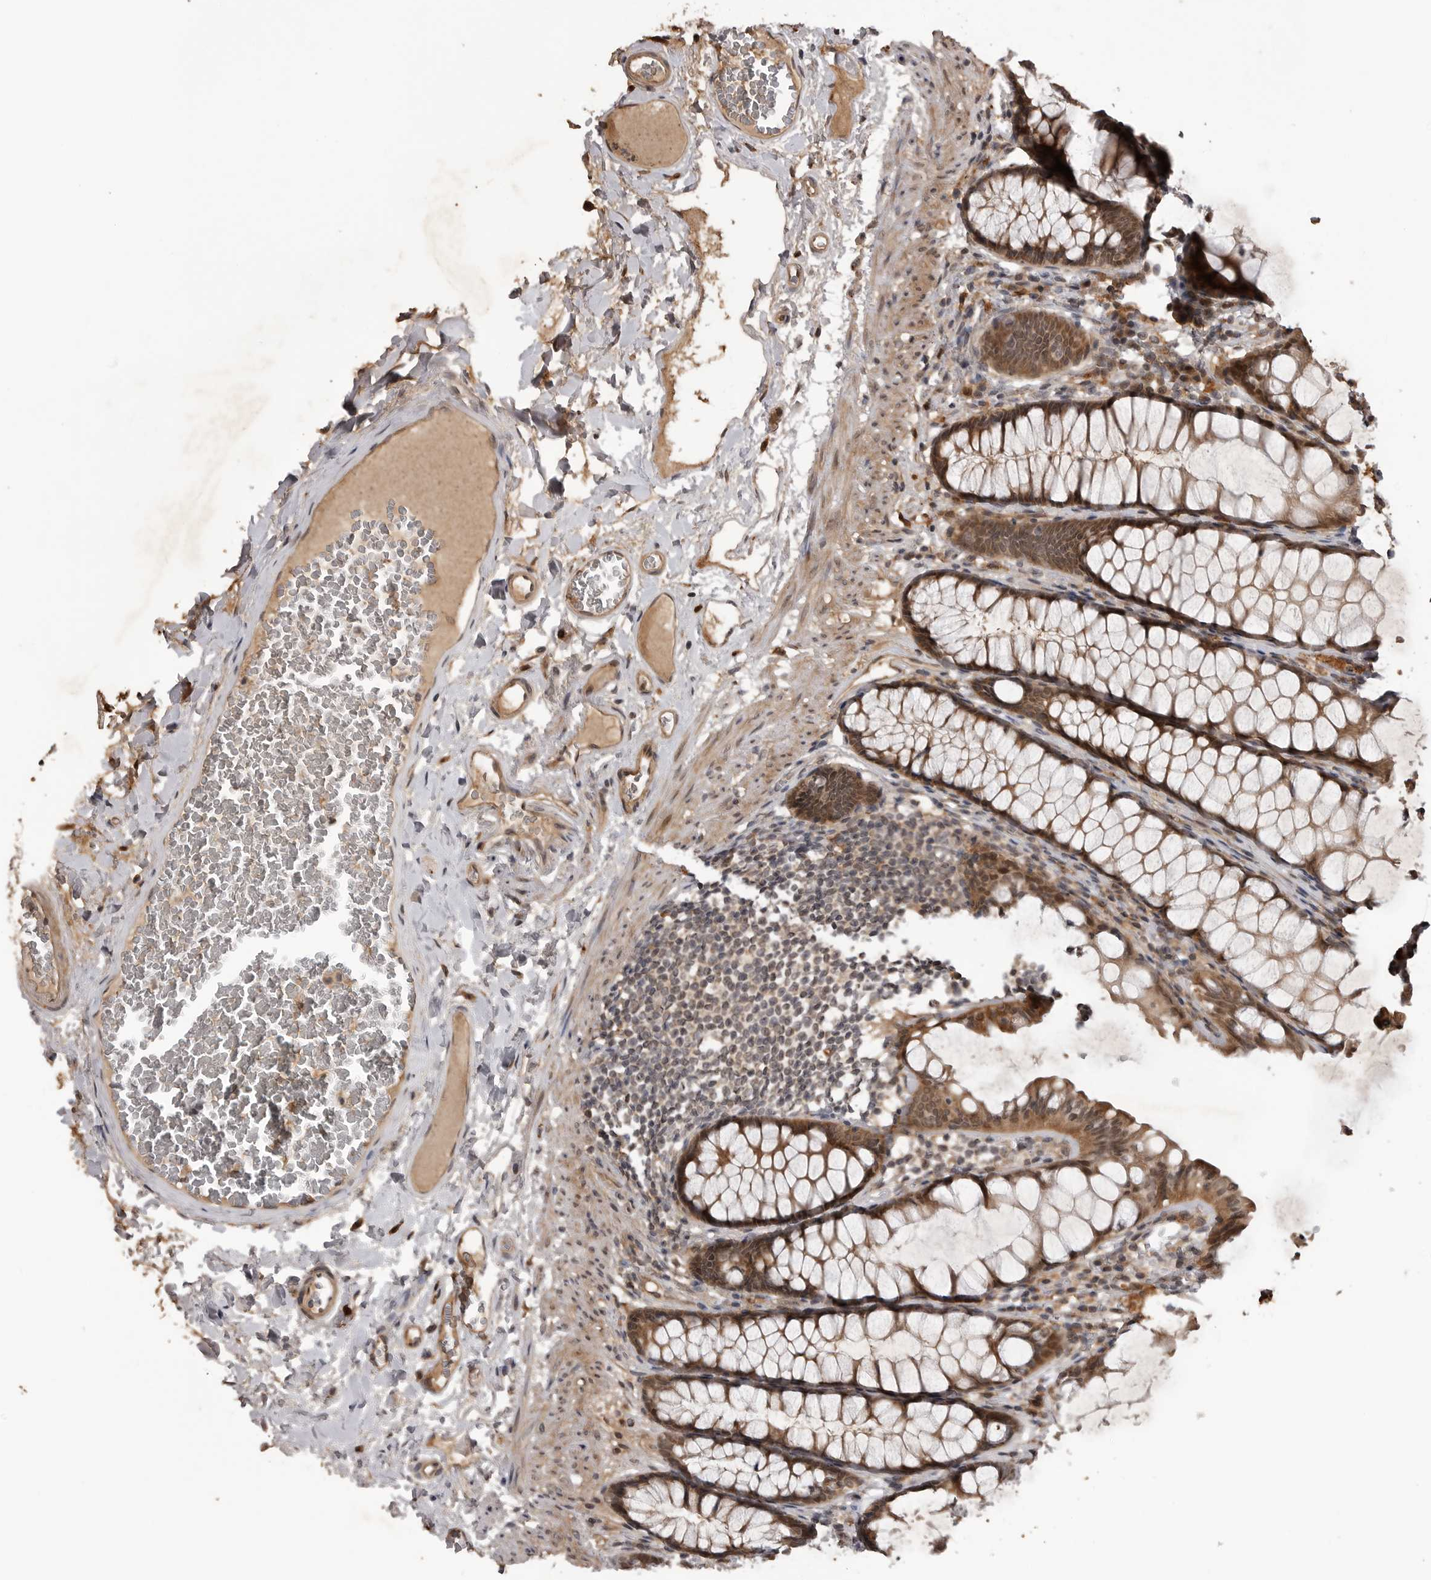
{"staining": {"intensity": "moderate", "quantity": ">75%", "location": "cytoplasmic/membranous"}, "tissue": "colon", "cell_type": "Endothelial cells", "image_type": "normal", "snomed": [{"axis": "morphology", "description": "Normal tissue, NOS"}, {"axis": "topography", "description": "Colon"}], "caption": "High-magnification brightfield microscopy of normal colon stained with DAB (3,3'-diaminobenzidine) (brown) and counterstained with hematoxylin (blue). endothelial cells exhibit moderate cytoplasmic/membranous expression is seen in about>75% of cells. The protein is shown in brown color, while the nuclei are stained blue.", "gene": "AKAP7", "patient": {"sex": "female", "age": 55}}